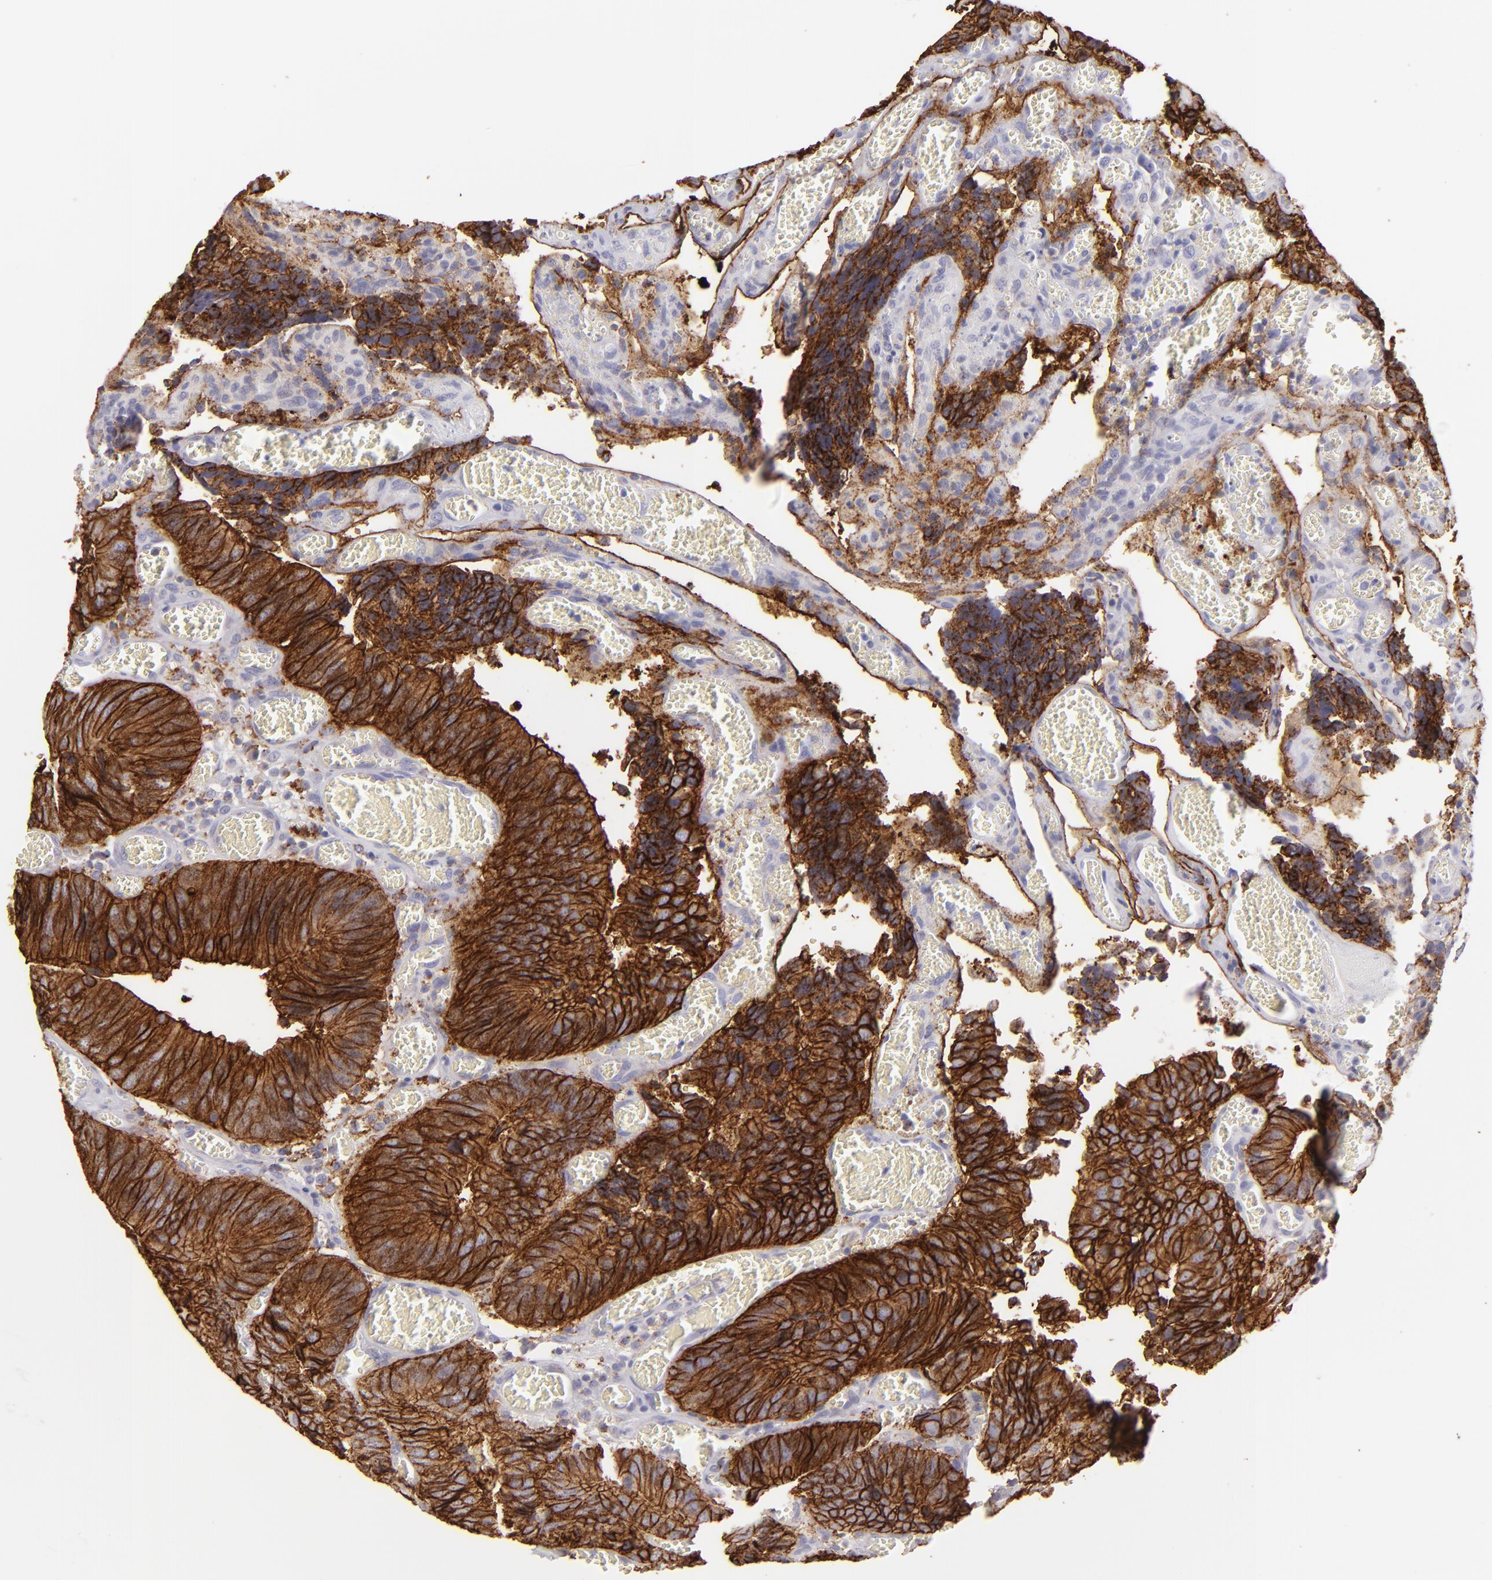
{"staining": {"intensity": "strong", "quantity": ">75%", "location": "cytoplasmic/membranous"}, "tissue": "colorectal cancer", "cell_type": "Tumor cells", "image_type": "cancer", "snomed": [{"axis": "morphology", "description": "Adenocarcinoma, NOS"}, {"axis": "topography", "description": "Colon"}], "caption": "High-magnification brightfield microscopy of colorectal cancer stained with DAB (brown) and counterstained with hematoxylin (blue). tumor cells exhibit strong cytoplasmic/membranous staining is appreciated in about>75% of cells.", "gene": "CLDN4", "patient": {"sex": "male", "age": 72}}